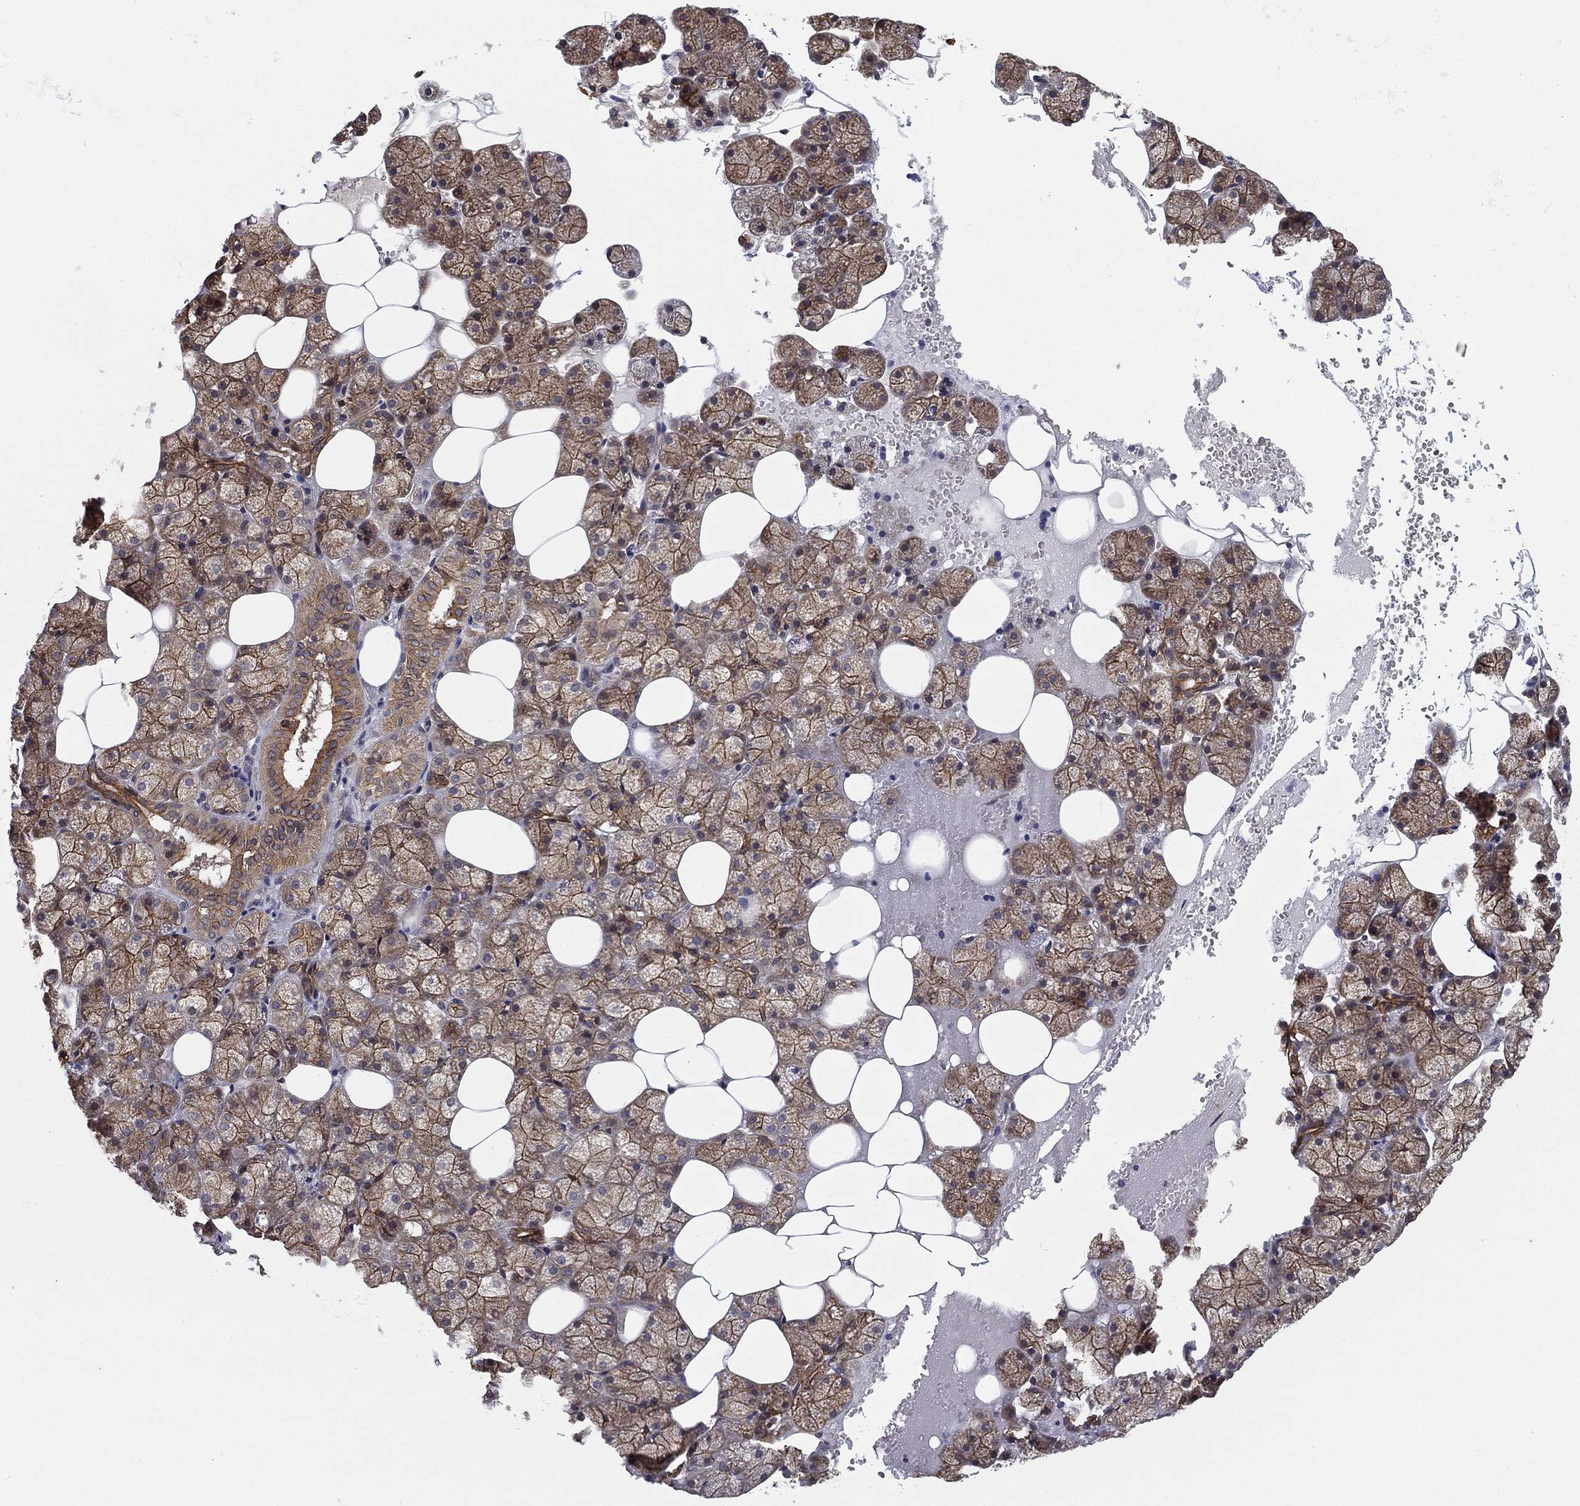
{"staining": {"intensity": "moderate", "quantity": ">75%", "location": "cytoplasmic/membranous"}, "tissue": "salivary gland", "cell_type": "Glandular cells", "image_type": "normal", "snomed": [{"axis": "morphology", "description": "Normal tissue, NOS"}, {"axis": "topography", "description": "Salivary gland"}], "caption": "Glandular cells display moderate cytoplasmic/membranous positivity in approximately >75% of cells in benign salivary gland. (Stains: DAB (3,3'-diaminobenzidine) in brown, nuclei in blue, Microscopy: brightfield microscopy at high magnification).", "gene": "UACA", "patient": {"sex": "male", "age": 38}}